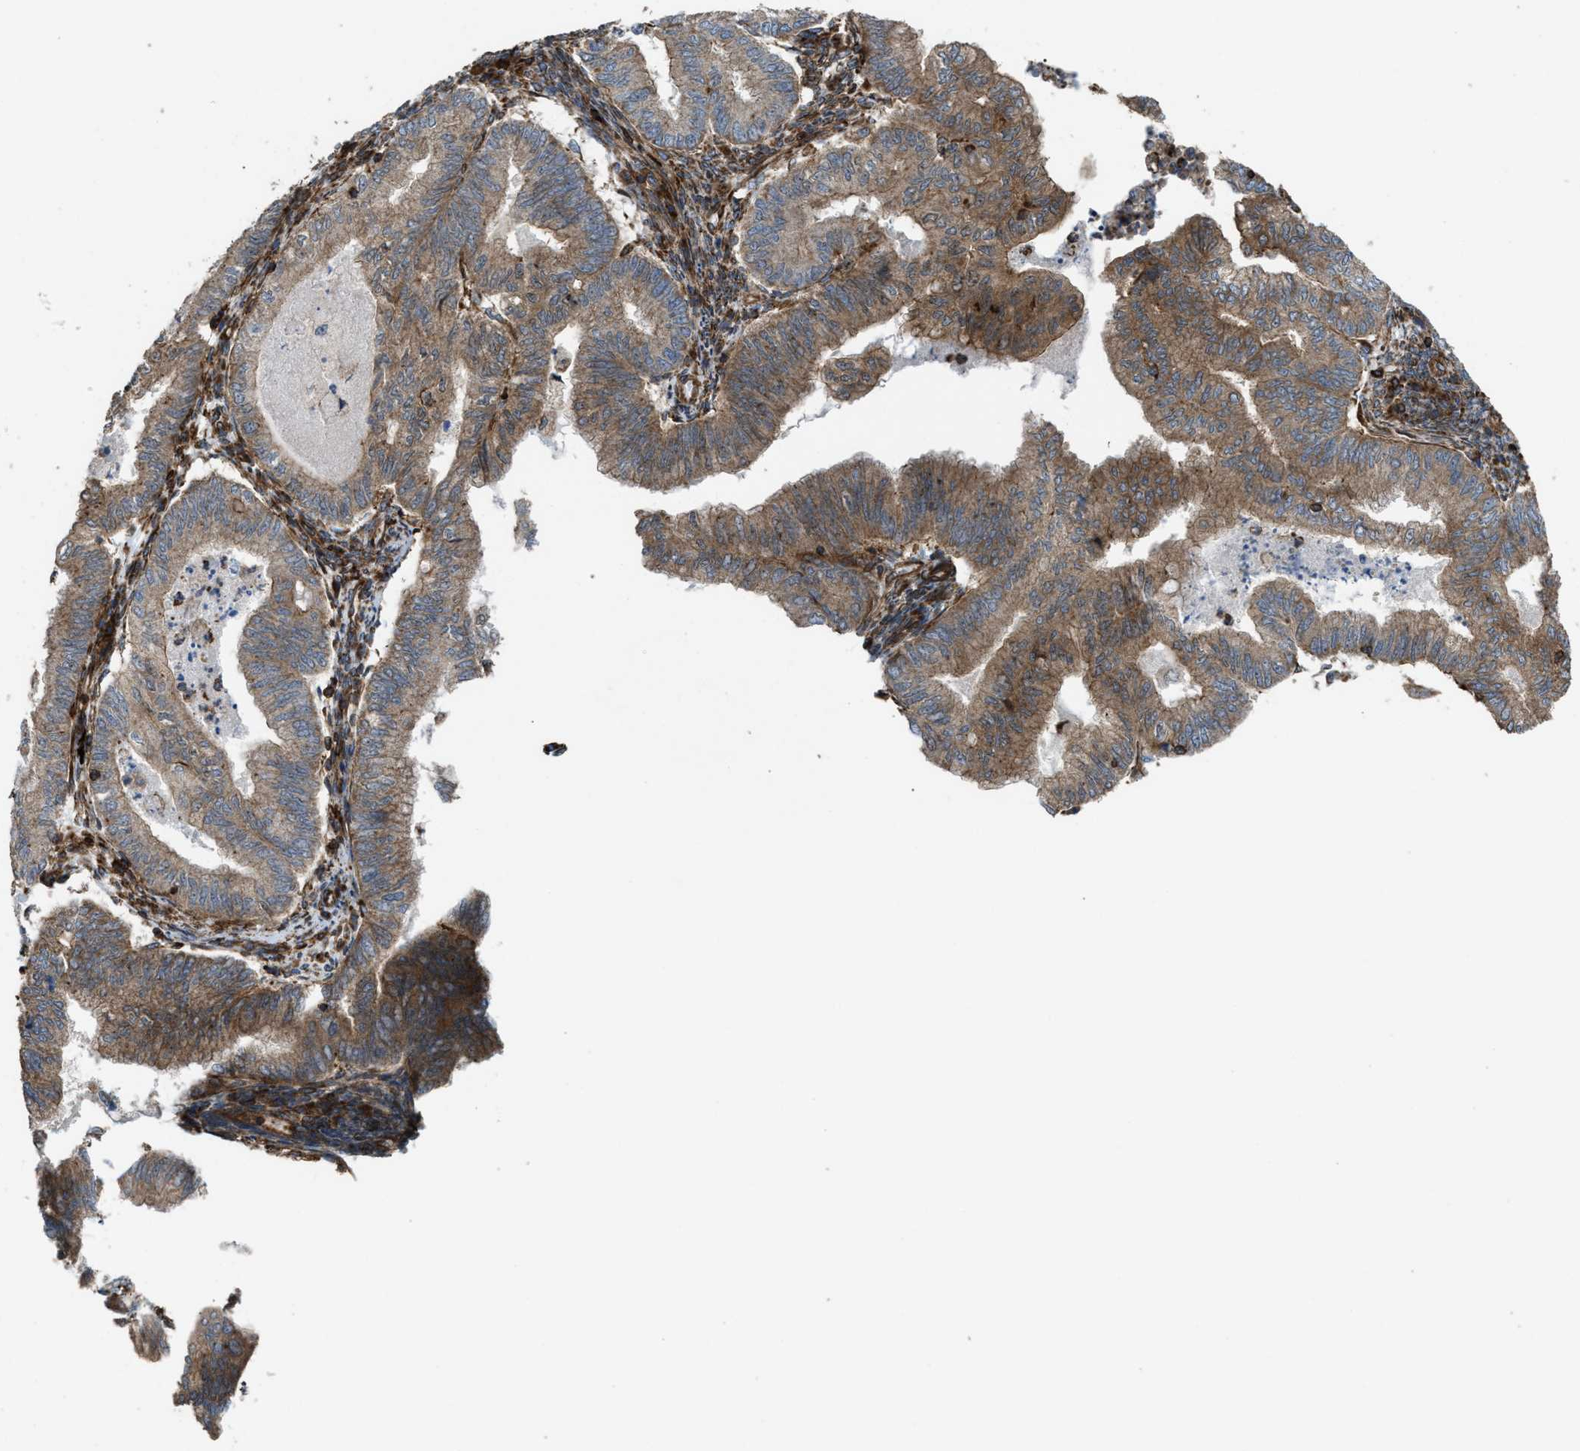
{"staining": {"intensity": "moderate", "quantity": ">75%", "location": "cytoplasmic/membranous"}, "tissue": "endometrial cancer", "cell_type": "Tumor cells", "image_type": "cancer", "snomed": [{"axis": "morphology", "description": "Polyp, NOS"}, {"axis": "morphology", "description": "Adenocarcinoma, NOS"}, {"axis": "morphology", "description": "Adenoma, NOS"}, {"axis": "topography", "description": "Endometrium"}], "caption": "The immunohistochemical stain labels moderate cytoplasmic/membranous expression in tumor cells of endometrial cancer tissue. (IHC, brightfield microscopy, high magnification).", "gene": "EGLN1", "patient": {"sex": "female", "age": 79}}